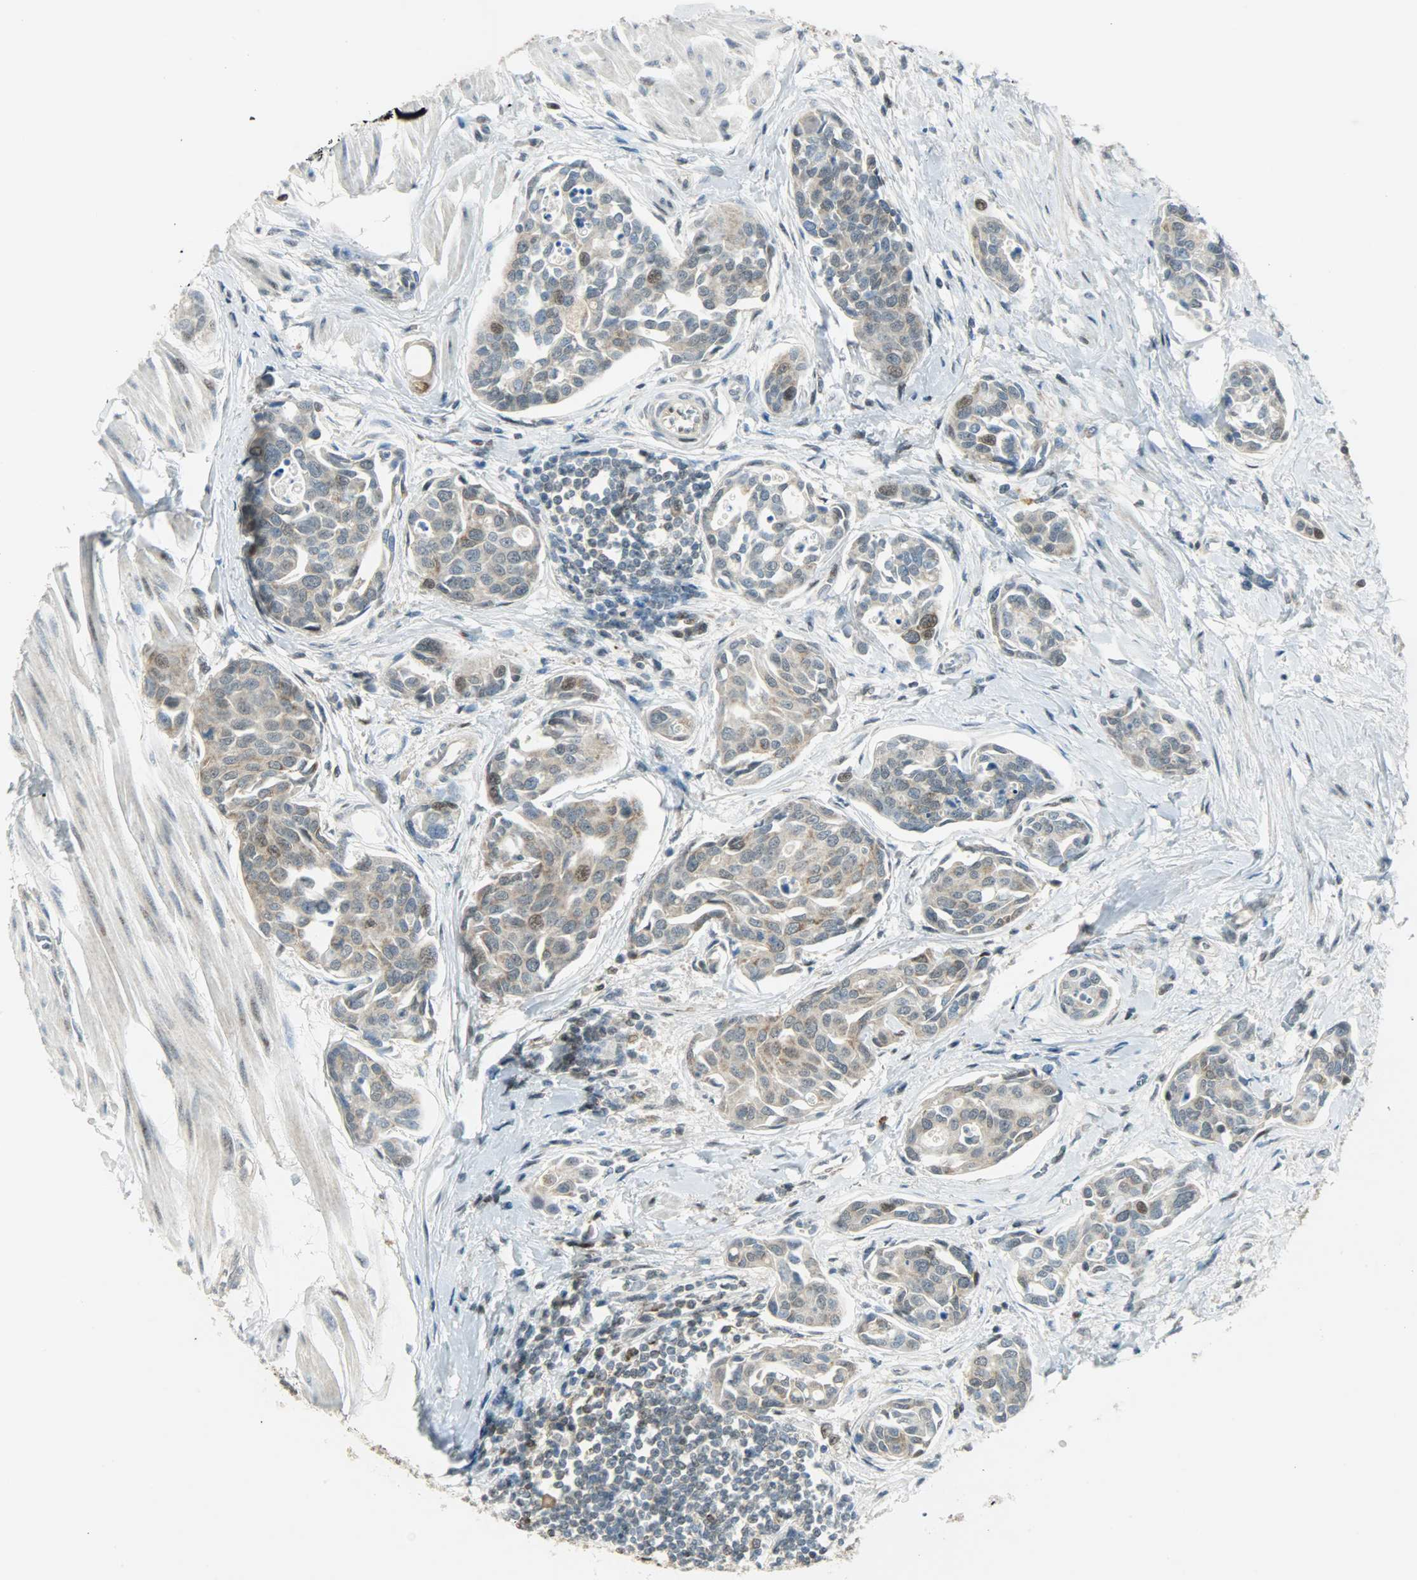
{"staining": {"intensity": "weak", "quantity": ">75%", "location": "cytoplasmic/membranous,nuclear"}, "tissue": "urothelial cancer", "cell_type": "Tumor cells", "image_type": "cancer", "snomed": [{"axis": "morphology", "description": "Urothelial carcinoma, High grade"}, {"axis": "topography", "description": "Urinary bladder"}], "caption": "About >75% of tumor cells in high-grade urothelial carcinoma display weak cytoplasmic/membranous and nuclear protein staining as visualized by brown immunohistochemical staining.", "gene": "IL15", "patient": {"sex": "male", "age": 78}}